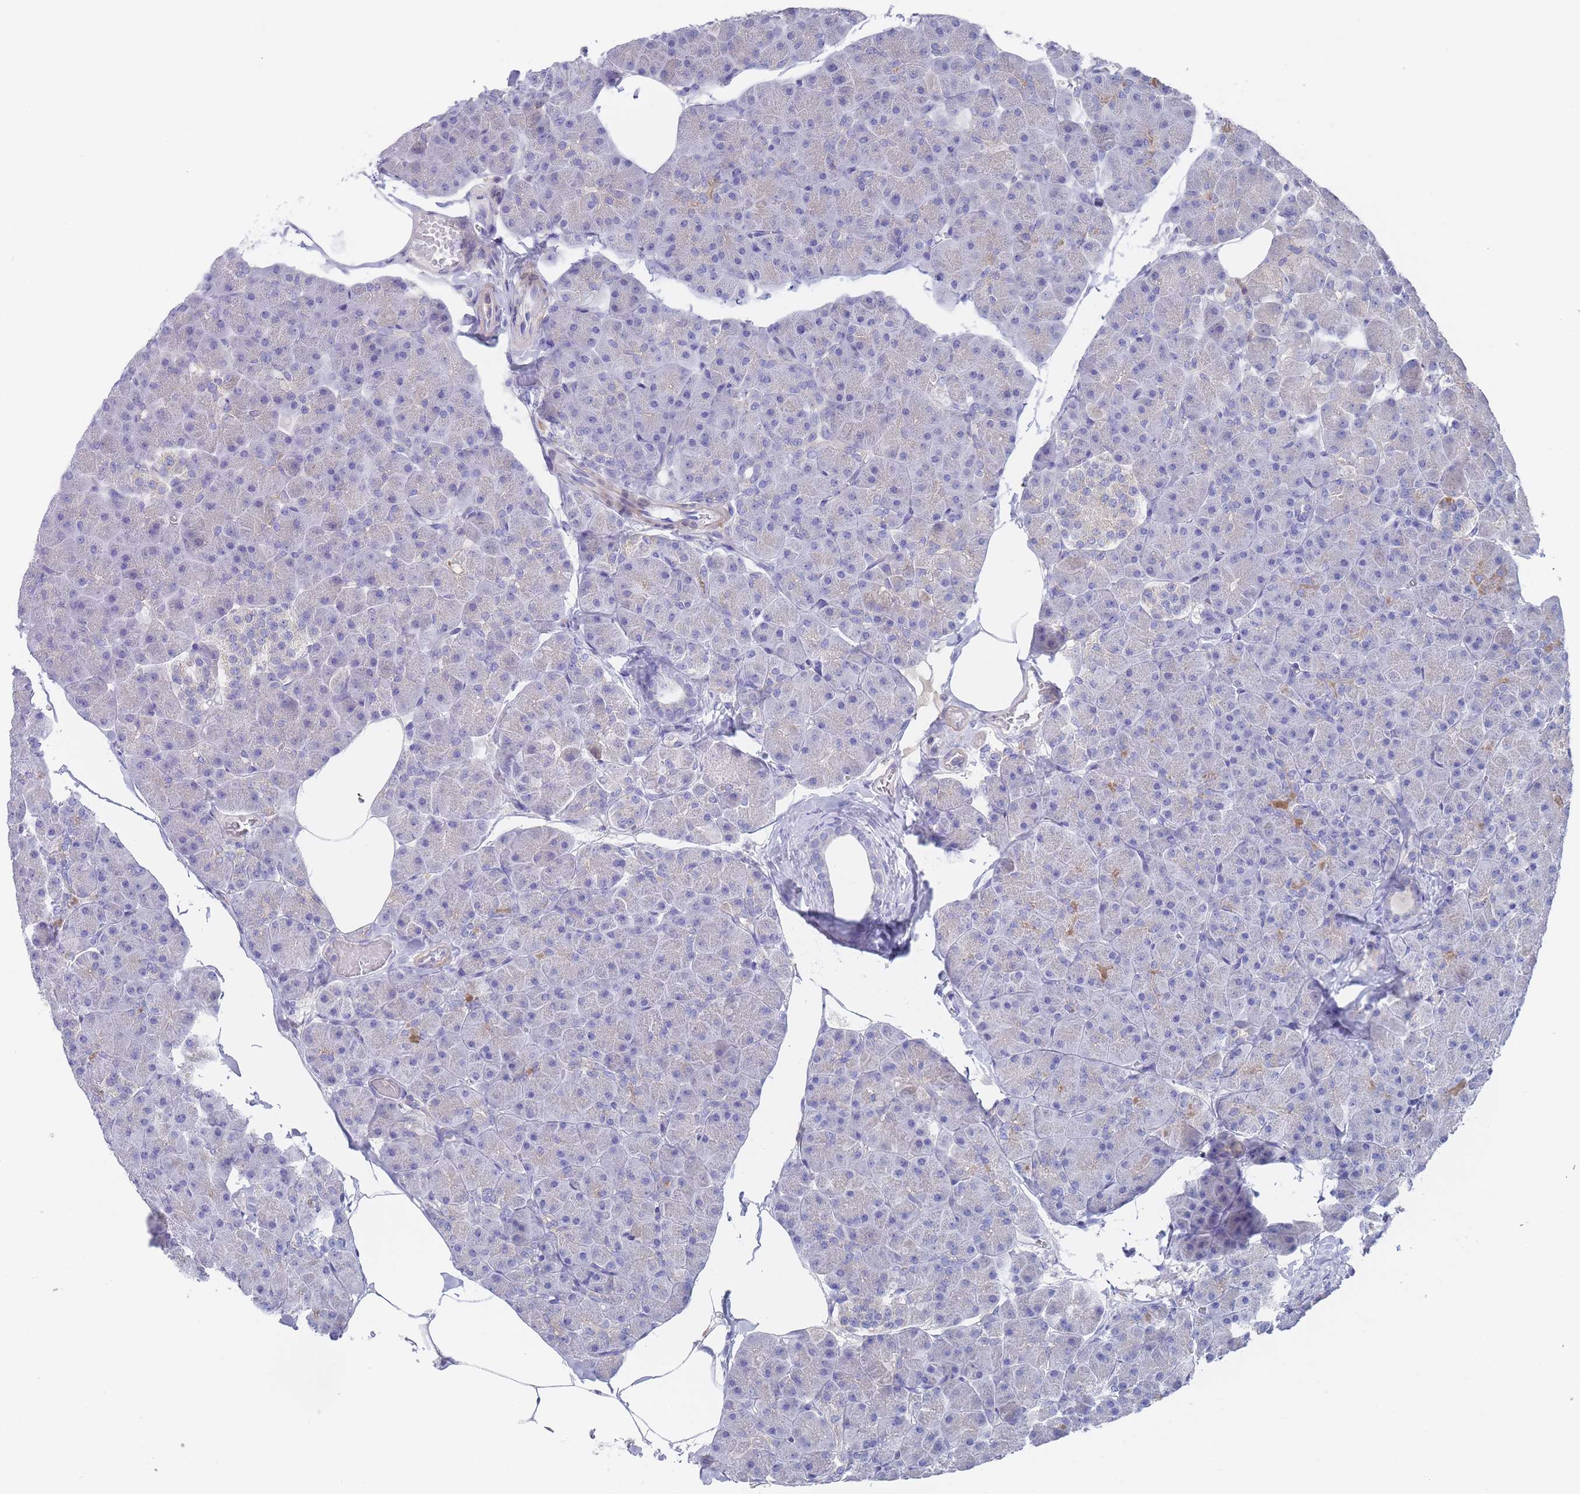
{"staining": {"intensity": "negative", "quantity": "none", "location": "none"}, "tissue": "pancreas", "cell_type": "Exocrine glandular cells", "image_type": "normal", "snomed": [{"axis": "morphology", "description": "Normal tissue, NOS"}, {"axis": "topography", "description": "Pancreas"}], "caption": "Immunohistochemistry (IHC) of unremarkable pancreas exhibits no staining in exocrine glandular cells.", "gene": "SCCPDH", "patient": {"sex": "male", "age": 35}}